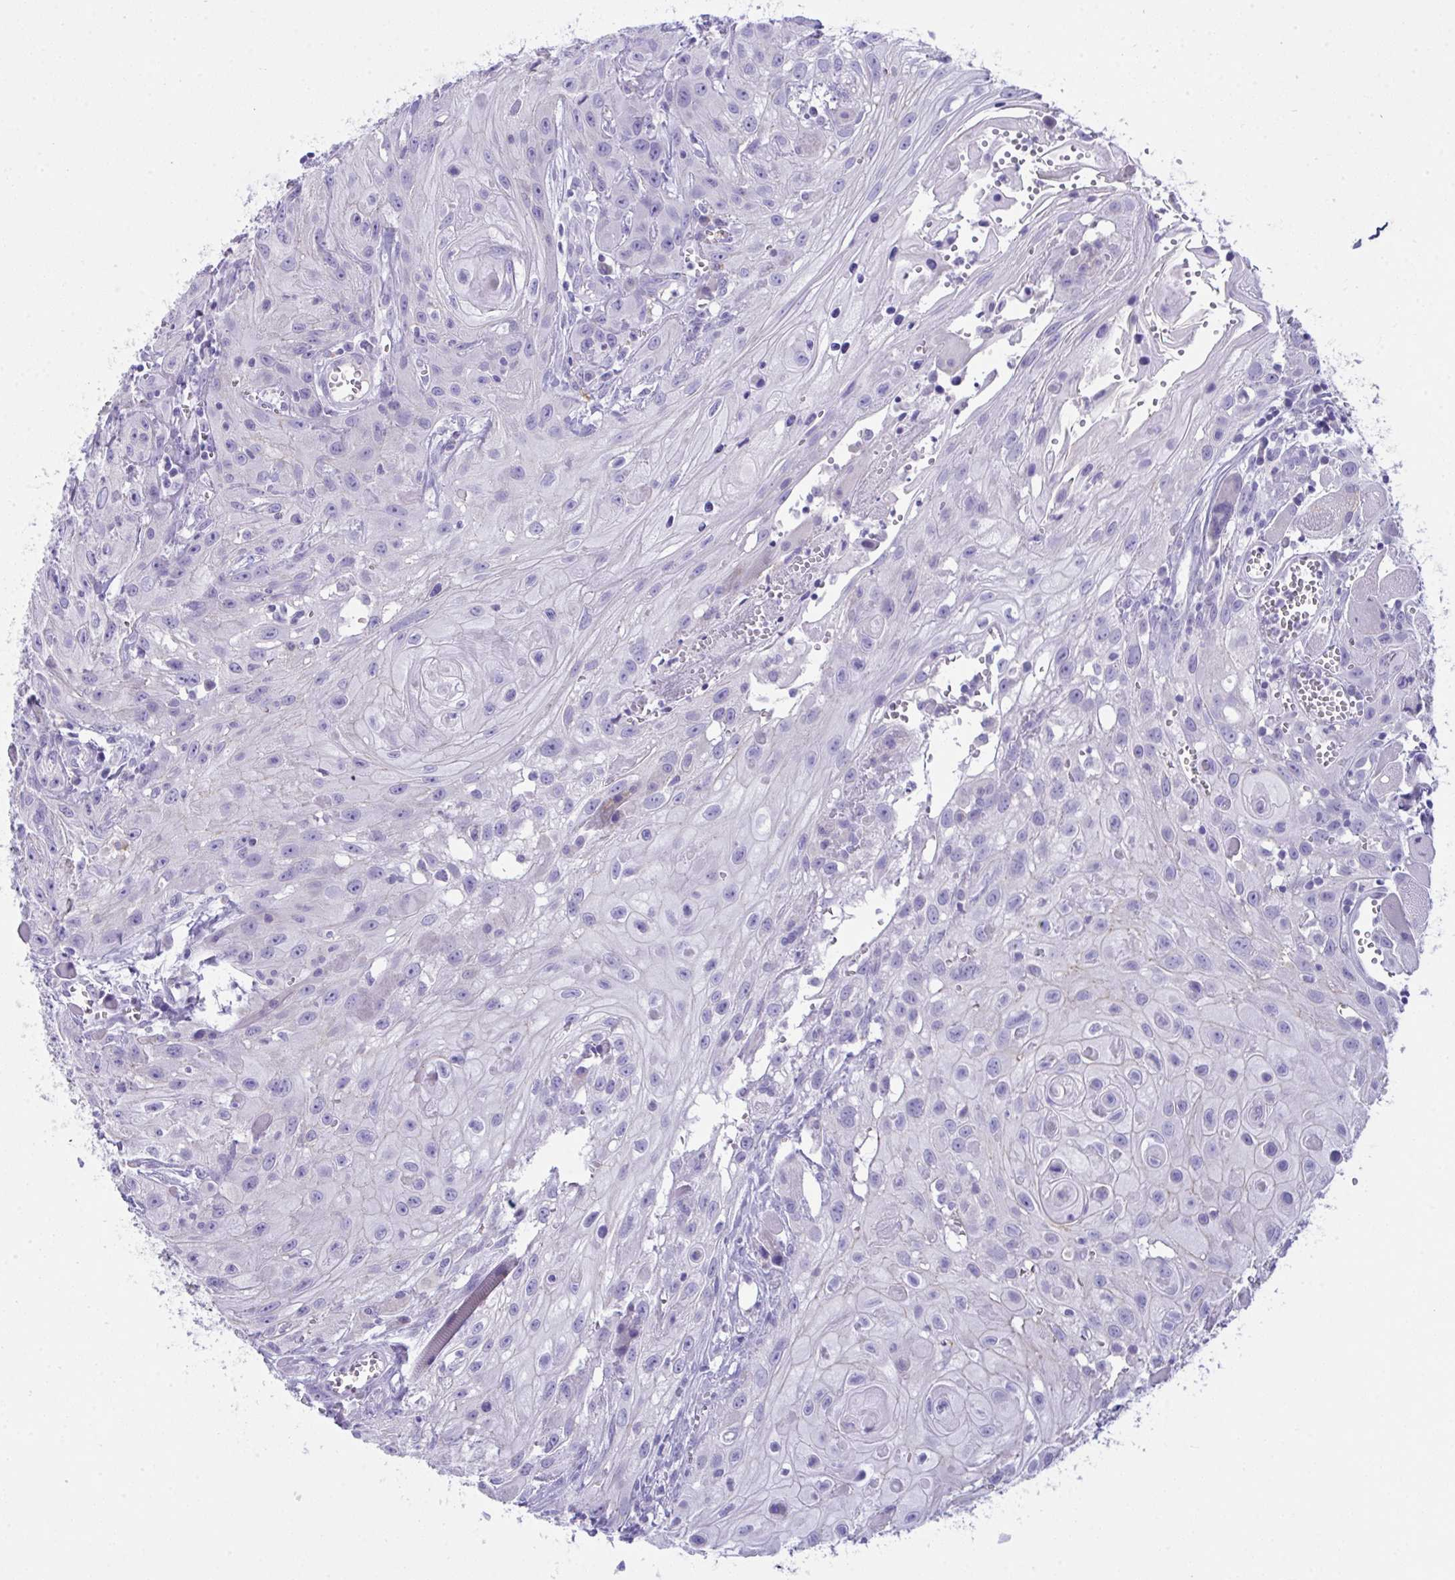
{"staining": {"intensity": "negative", "quantity": "none", "location": "none"}, "tissue": "head and neck cancer", "cell_type": "Tumor cells", "image_type": "cancer", "snomed": [{"axis": "morphology", "description": "Squamous cell carcinoma, NOS"}, {"axis": "topography", "description": "Oral tissue"}, {"axis": "topography", "description": "Head-Neck"}], "caption": "High magnification brightfield microscopy of head and neck cancer (squamous cell carcinoma) stained with DAB (brown) and counterstained with hematoxylin (blue): tumor cells show no significant expression. Nuclei are stained in blue.", "gene": "GLB1L2", "patient": {"sex": "male", "age": 58}}